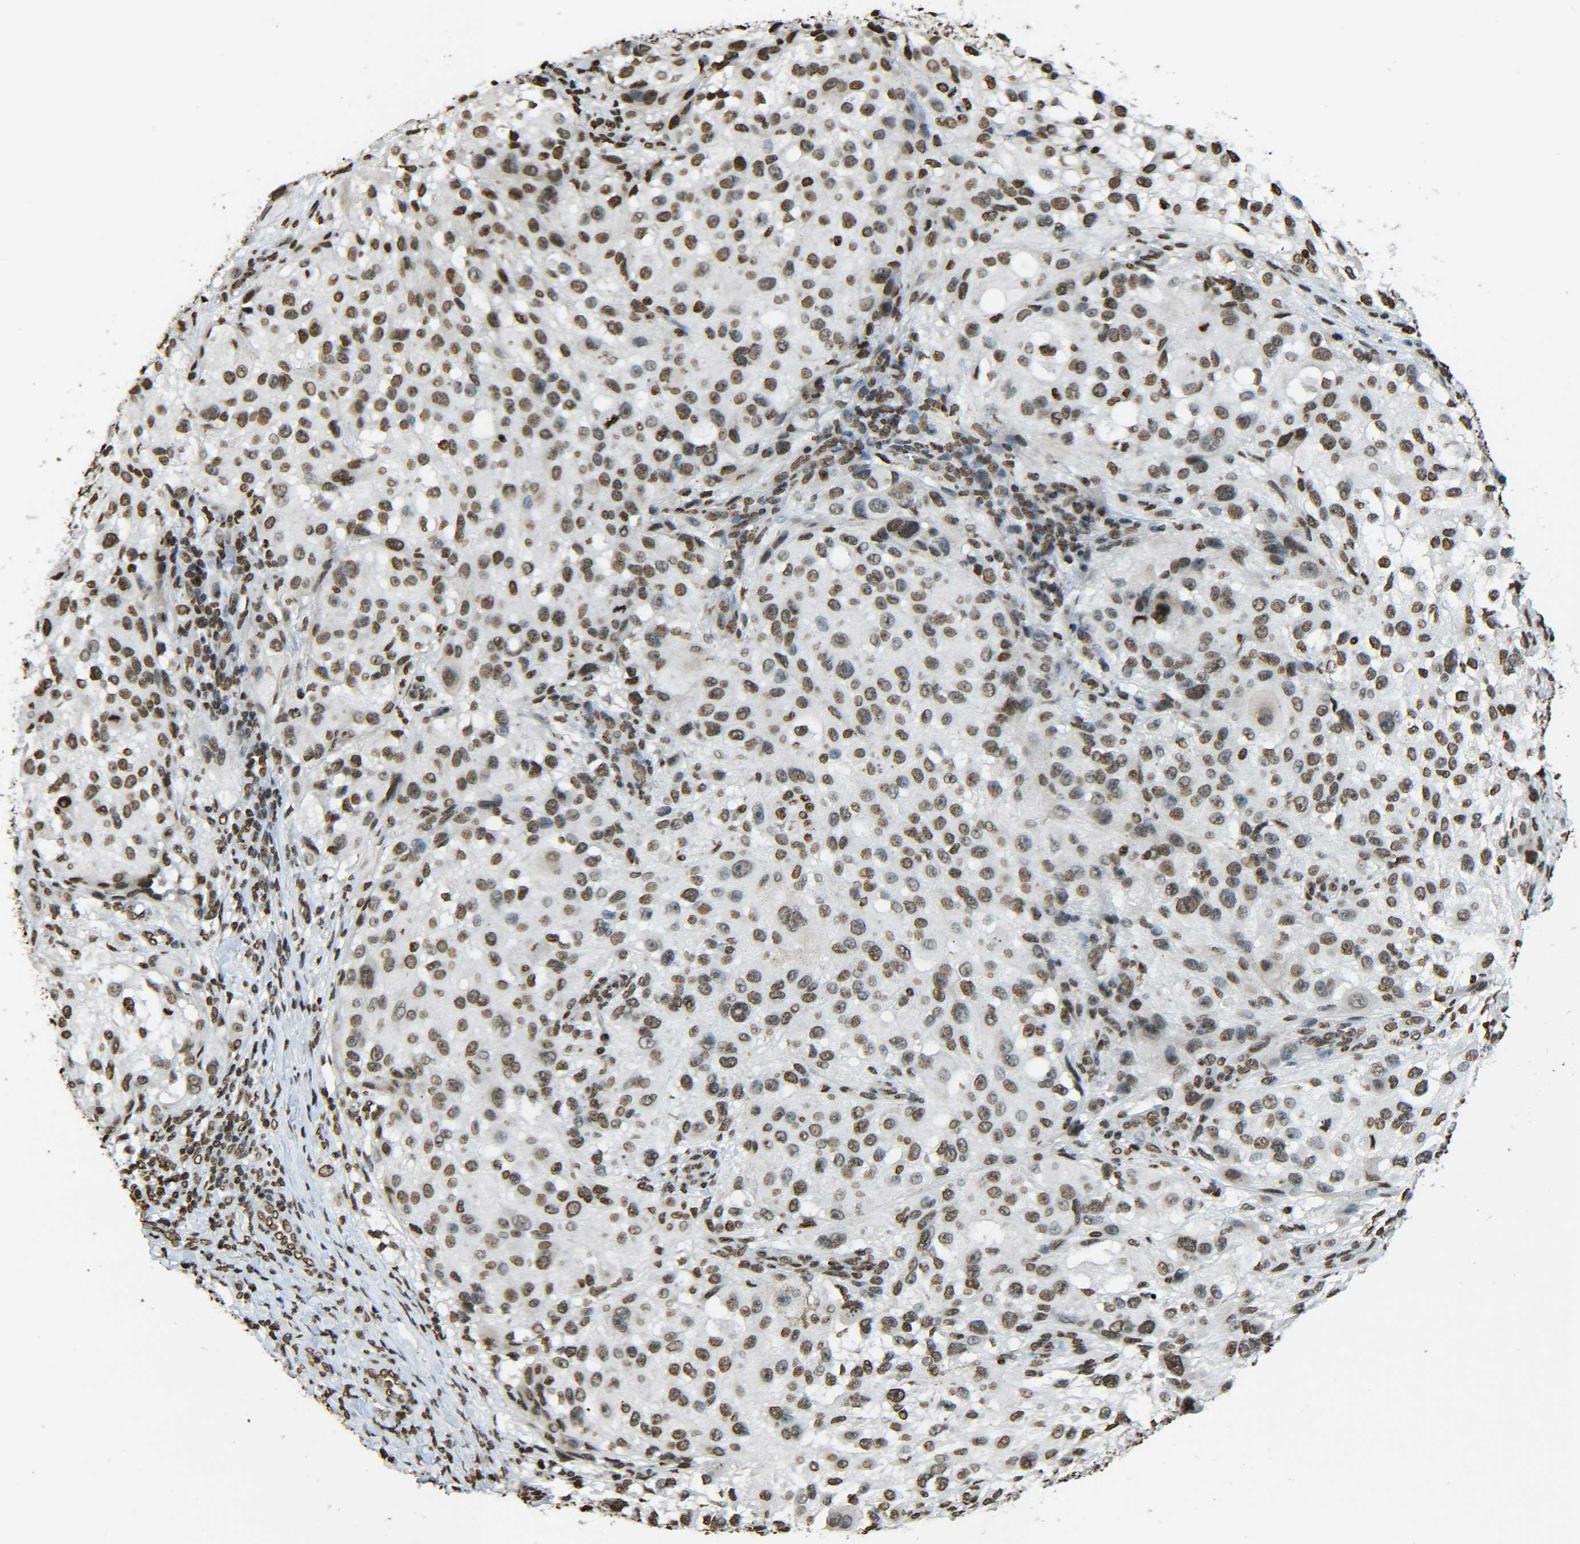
{"staining": {"intensity": "moderate", "quantity": ">75%", "location": "nuclear"}, "tissue": "melanoma", "cell_type": "Tumor cells", "image_type": "cancer", "snomed": [{"axis": "morphology", "description": "Necrosis, NOS"}, {"axis": "morphology", "description": "Malignant melanoma, NOS"}, {"axis": "topography", "description": "Skin"}], "caption": "Immunohistochemical staining of human malignant melanoma demonstrates moderate nuclear protein staining in approximately >75% of tumor cells.", "gene": "H4C16", "patient": {"sex": "female", "age": 87}}